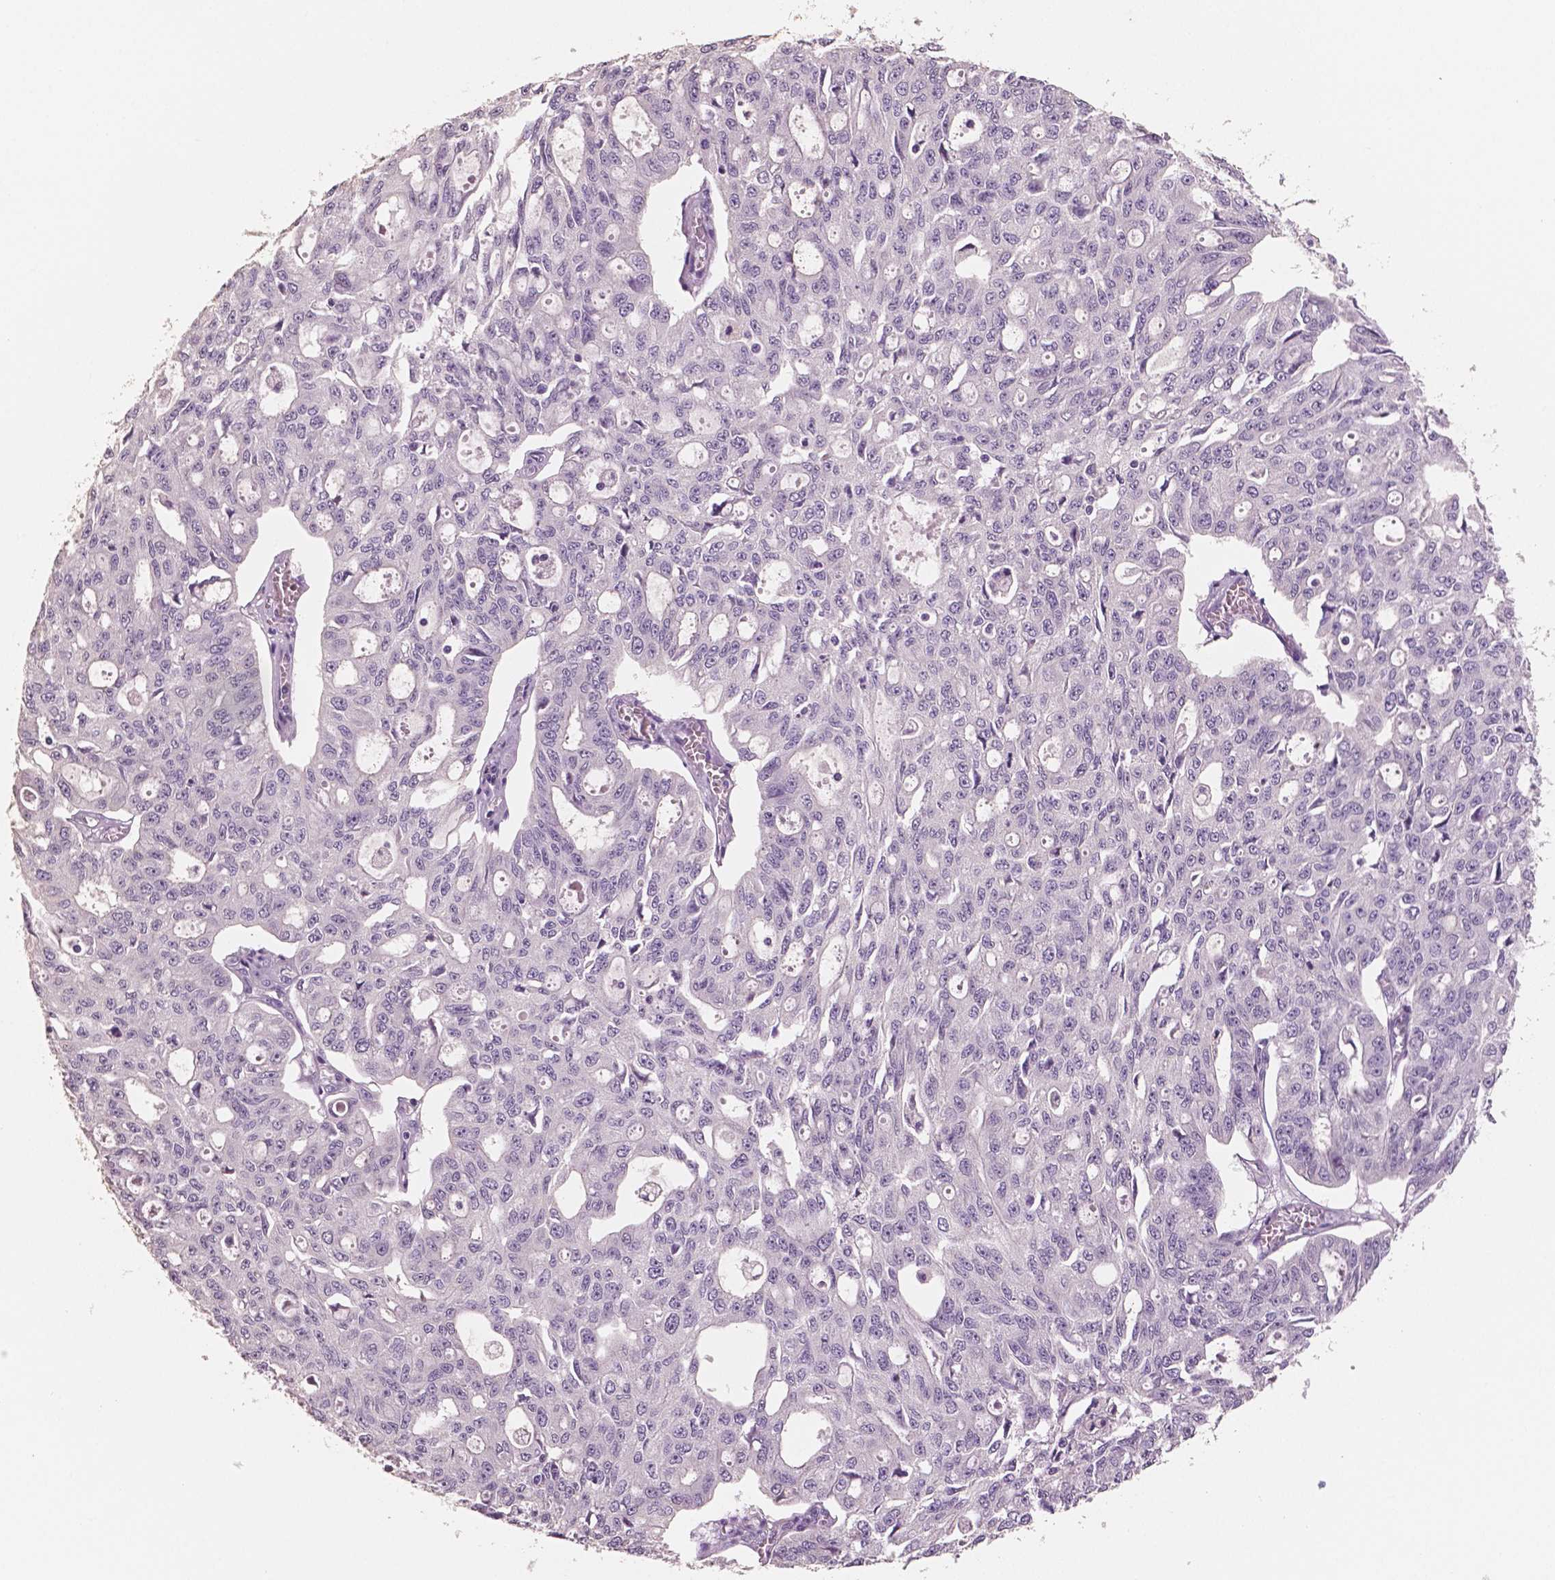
{"staining": {"intensity": "negative", "quantity": "none", "location": "none"}, "tissue": "ovarian cancer", "cell_type": "Tumor cells", "image_type": "cancer", "snomed": [{"axis": "morphology", "description": "Carcinoma, endometroid"}, {"axis": "topography", "description": "Ovary"}], "caption": "A histopathology image of human endometroid carcinoma (ovarian) is negative for staining in tumor cells.", "gene": "NECAB2", "patient": {"sex": "female", "age": 65}}